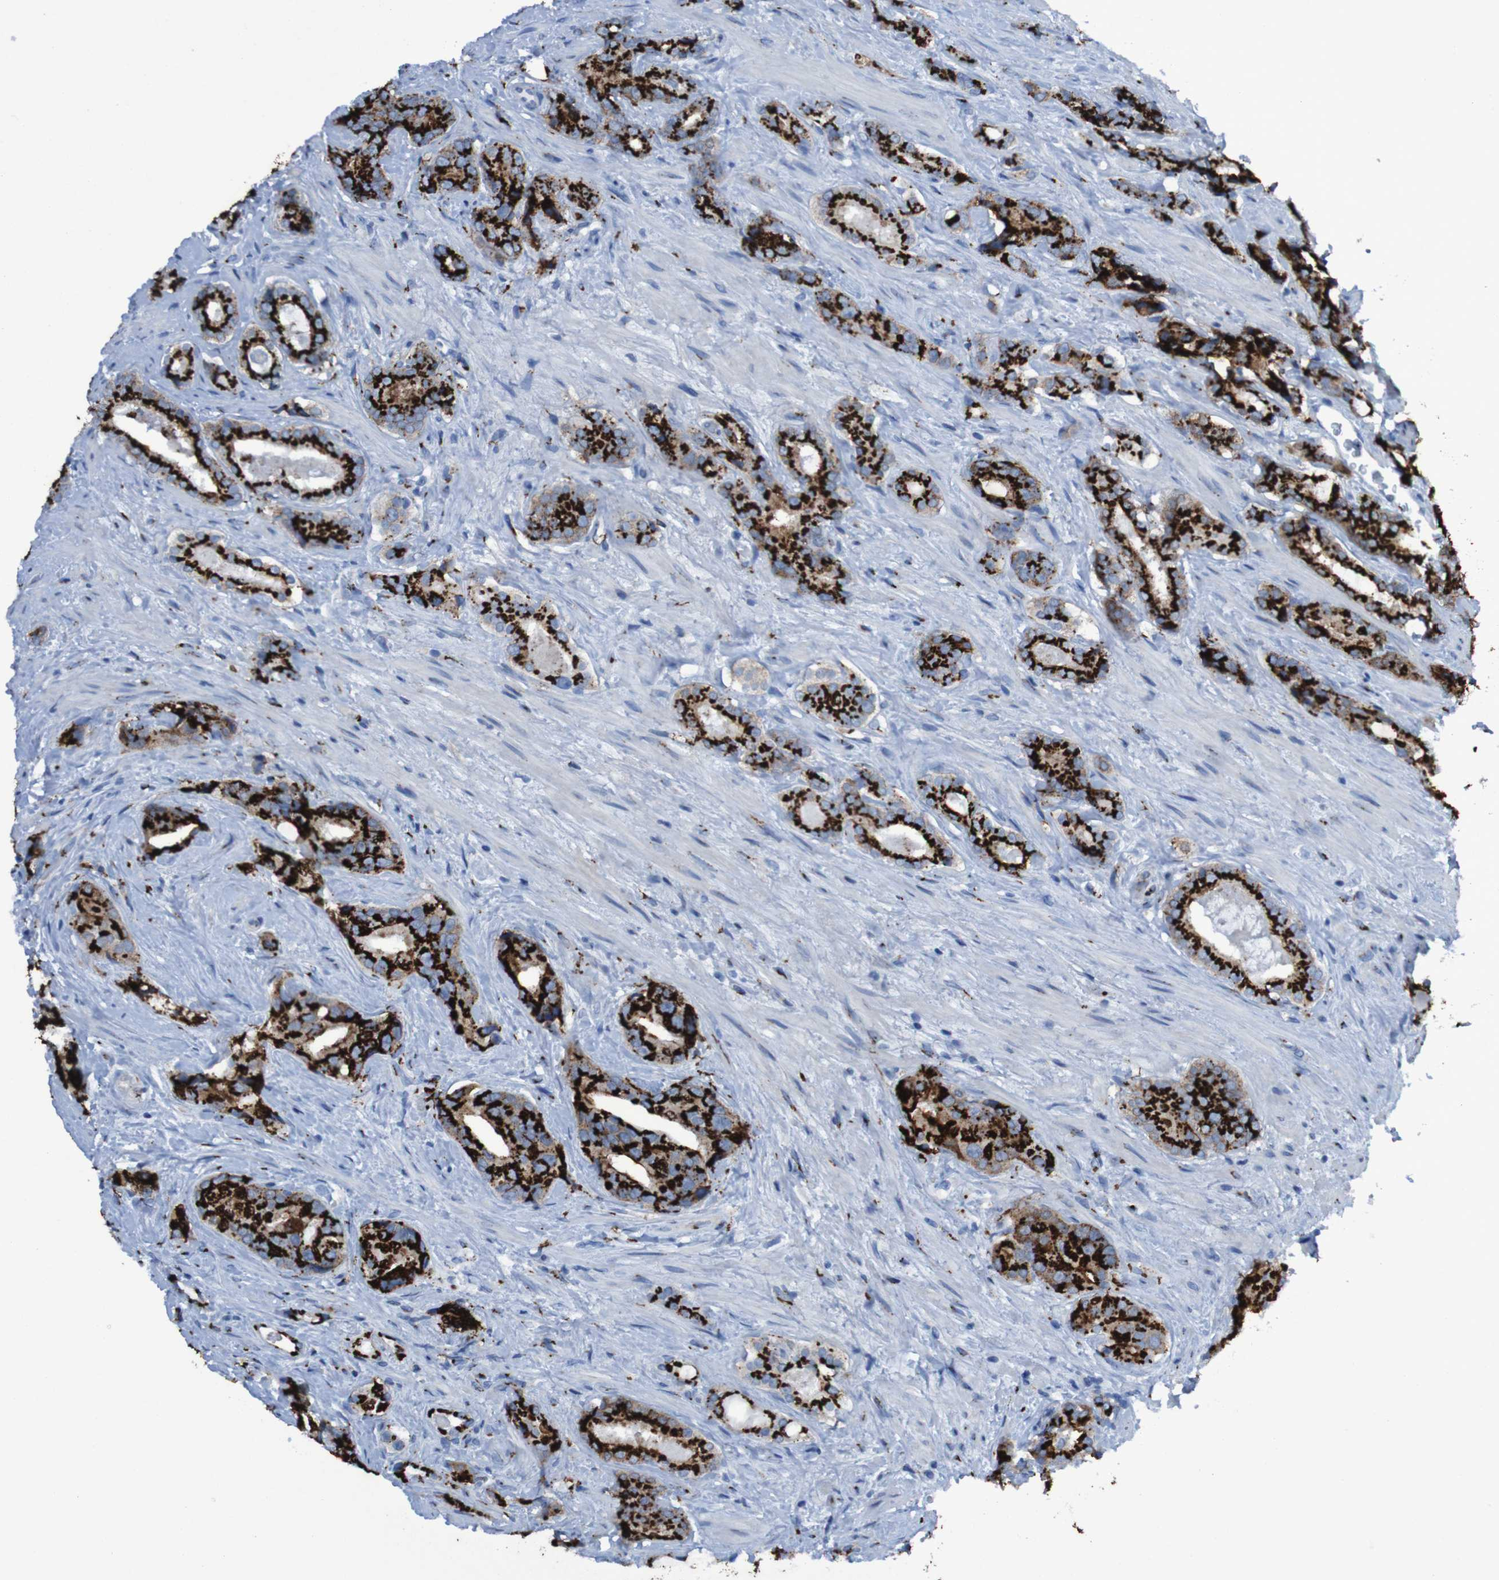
{"staining": {"intensity": "strong", "quantity": ">75%", "location": "cytoplasmic/membranous"}, "tissue": "prostate cancer", "cell_type": "Tumor cells", "image_type": "cancer", "snomed": [{"axis": "morphology", "description": "Adenocarcinoma, High grade"}, {"axis": "topography", "description": "Prostate"}], "caption": "Immunohistochemistry (IHC) staining of prostate high-grade adenocarcinoma, which shows high levels of strong cytoplasmic/membranous staining in about >75% of tumor cells indicating strong cytoplasmic/membranous protein expression. The staining was performed using DAB (3,3'-diaminobenzidine) (brown) for protein detection and nuclei were counterstained in hematoxylin (blue).", "gene": "GOLM1", "patient": {"sex": "male", "age": 71}}